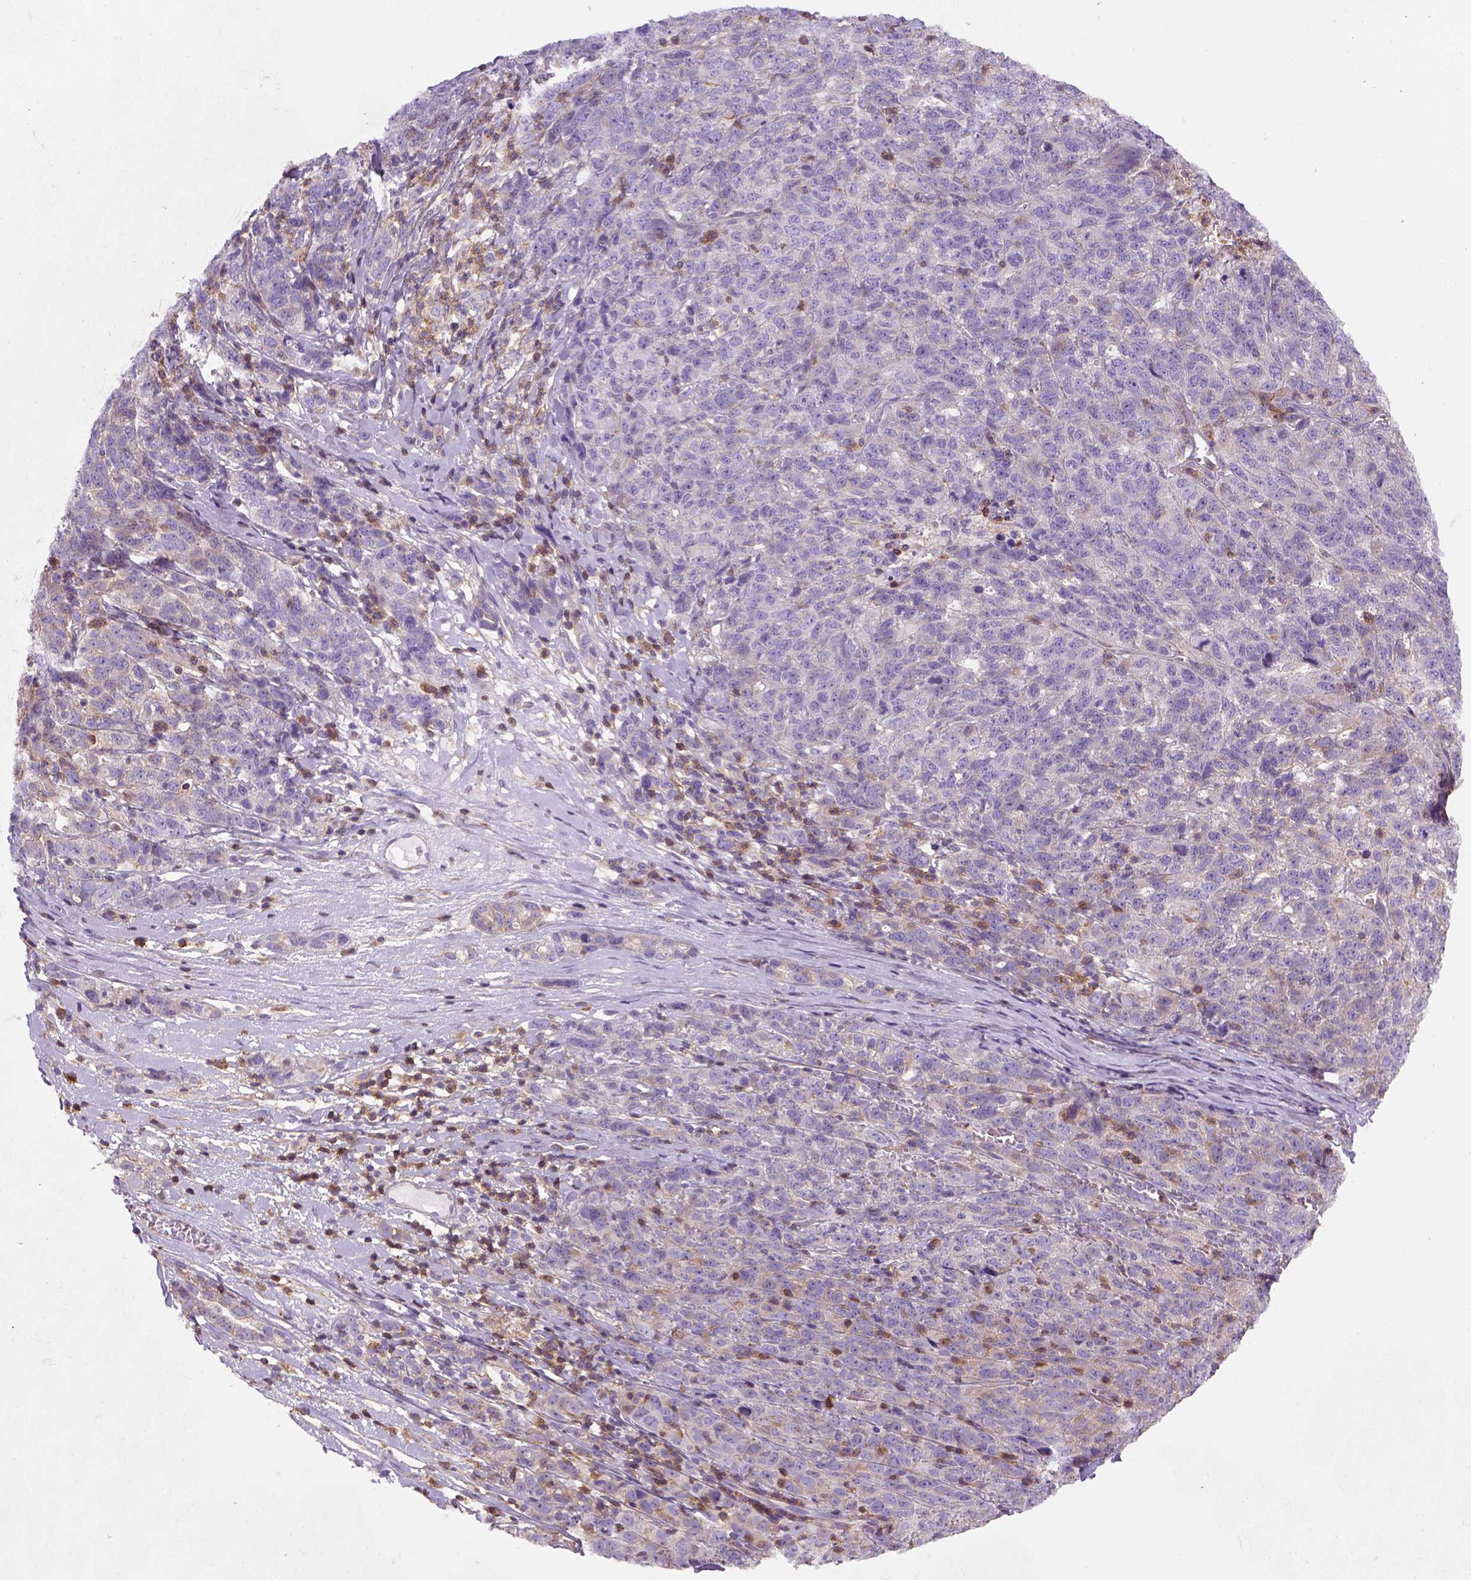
{"staining": {"intensity": "weak", "quantity": "<25%", "location": "cytoplasmic/membranous"}, "tissue": "ovarian cancer", "cell_type": "Tumor cells", "image_type": "cancer", "snomed": [{"axis": "morphology", "description": "Cystadenocarcinoma, serous, NOS"}, {"axis": "topography", "description": "Ovary"}], "caption": "DAB immunohistochemical staining of human serous cystadenocarcinoma (ovarian) demonstrates no significant staining in tumor cells.", "gene": "GPRC5D", "patient": {"sex": "female", "age": 71}}